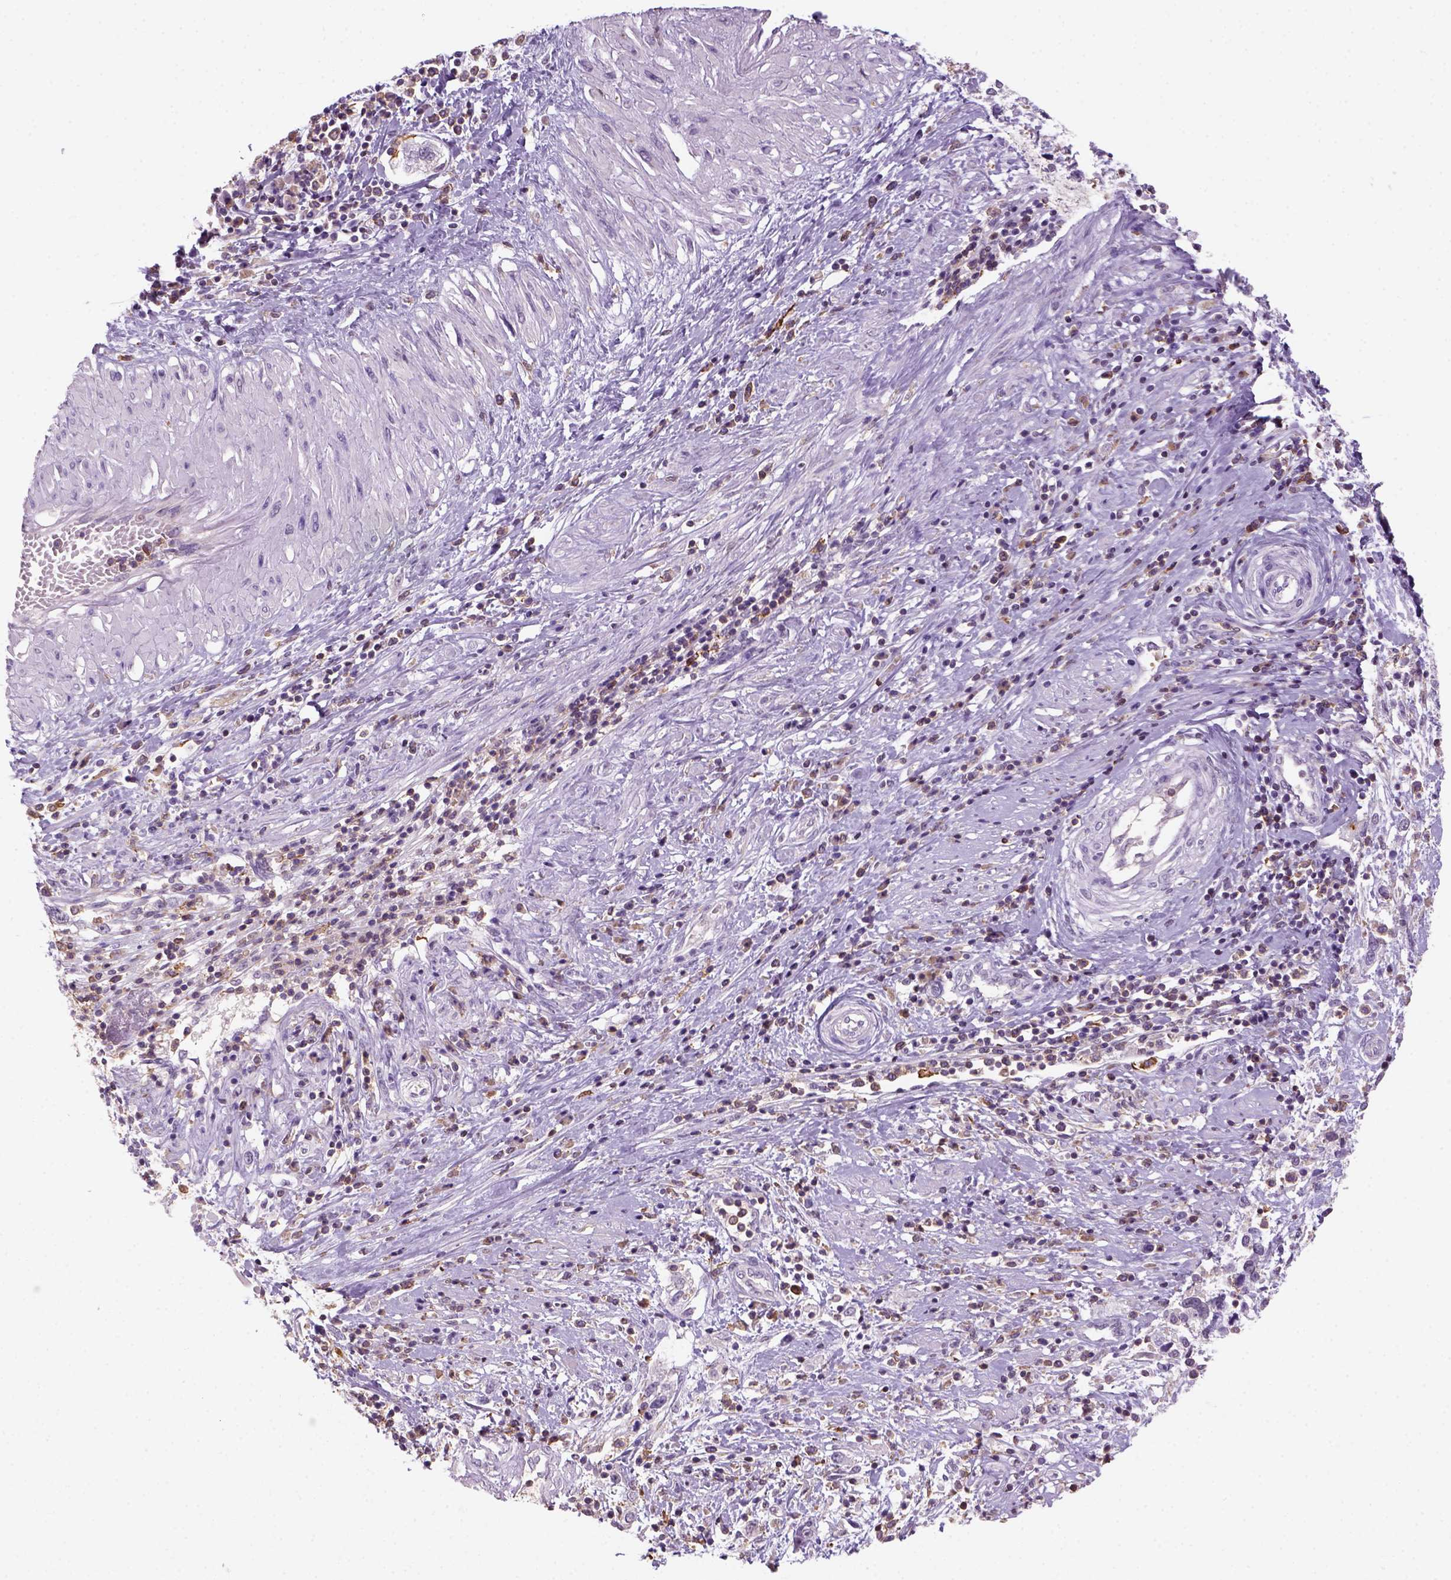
{"staining": {"intensity": "negative", "quantity": "none", "location": "none"}, "tissue": "cervical cancer", "cell_type": "Tumor cells", "image_type": "cancer", "snomed": [{"axis": "morphology", "description": "Adenocarcinoma, NOS"}, {"axis": "topography", "description": "Cervix"}], "caption": "Cervical cancer was stained to show a protein in brown. There is no significant staining in tumor cells. The staining was performed using DAB (3,3'-diaminobenzidine) to visualize the protein expression in brown, while the nuclei were stained in blue with hematoxylin (Magnification: 20x).", "gene": "GOT1", "patient": {"sex": "female", "age": 40}}